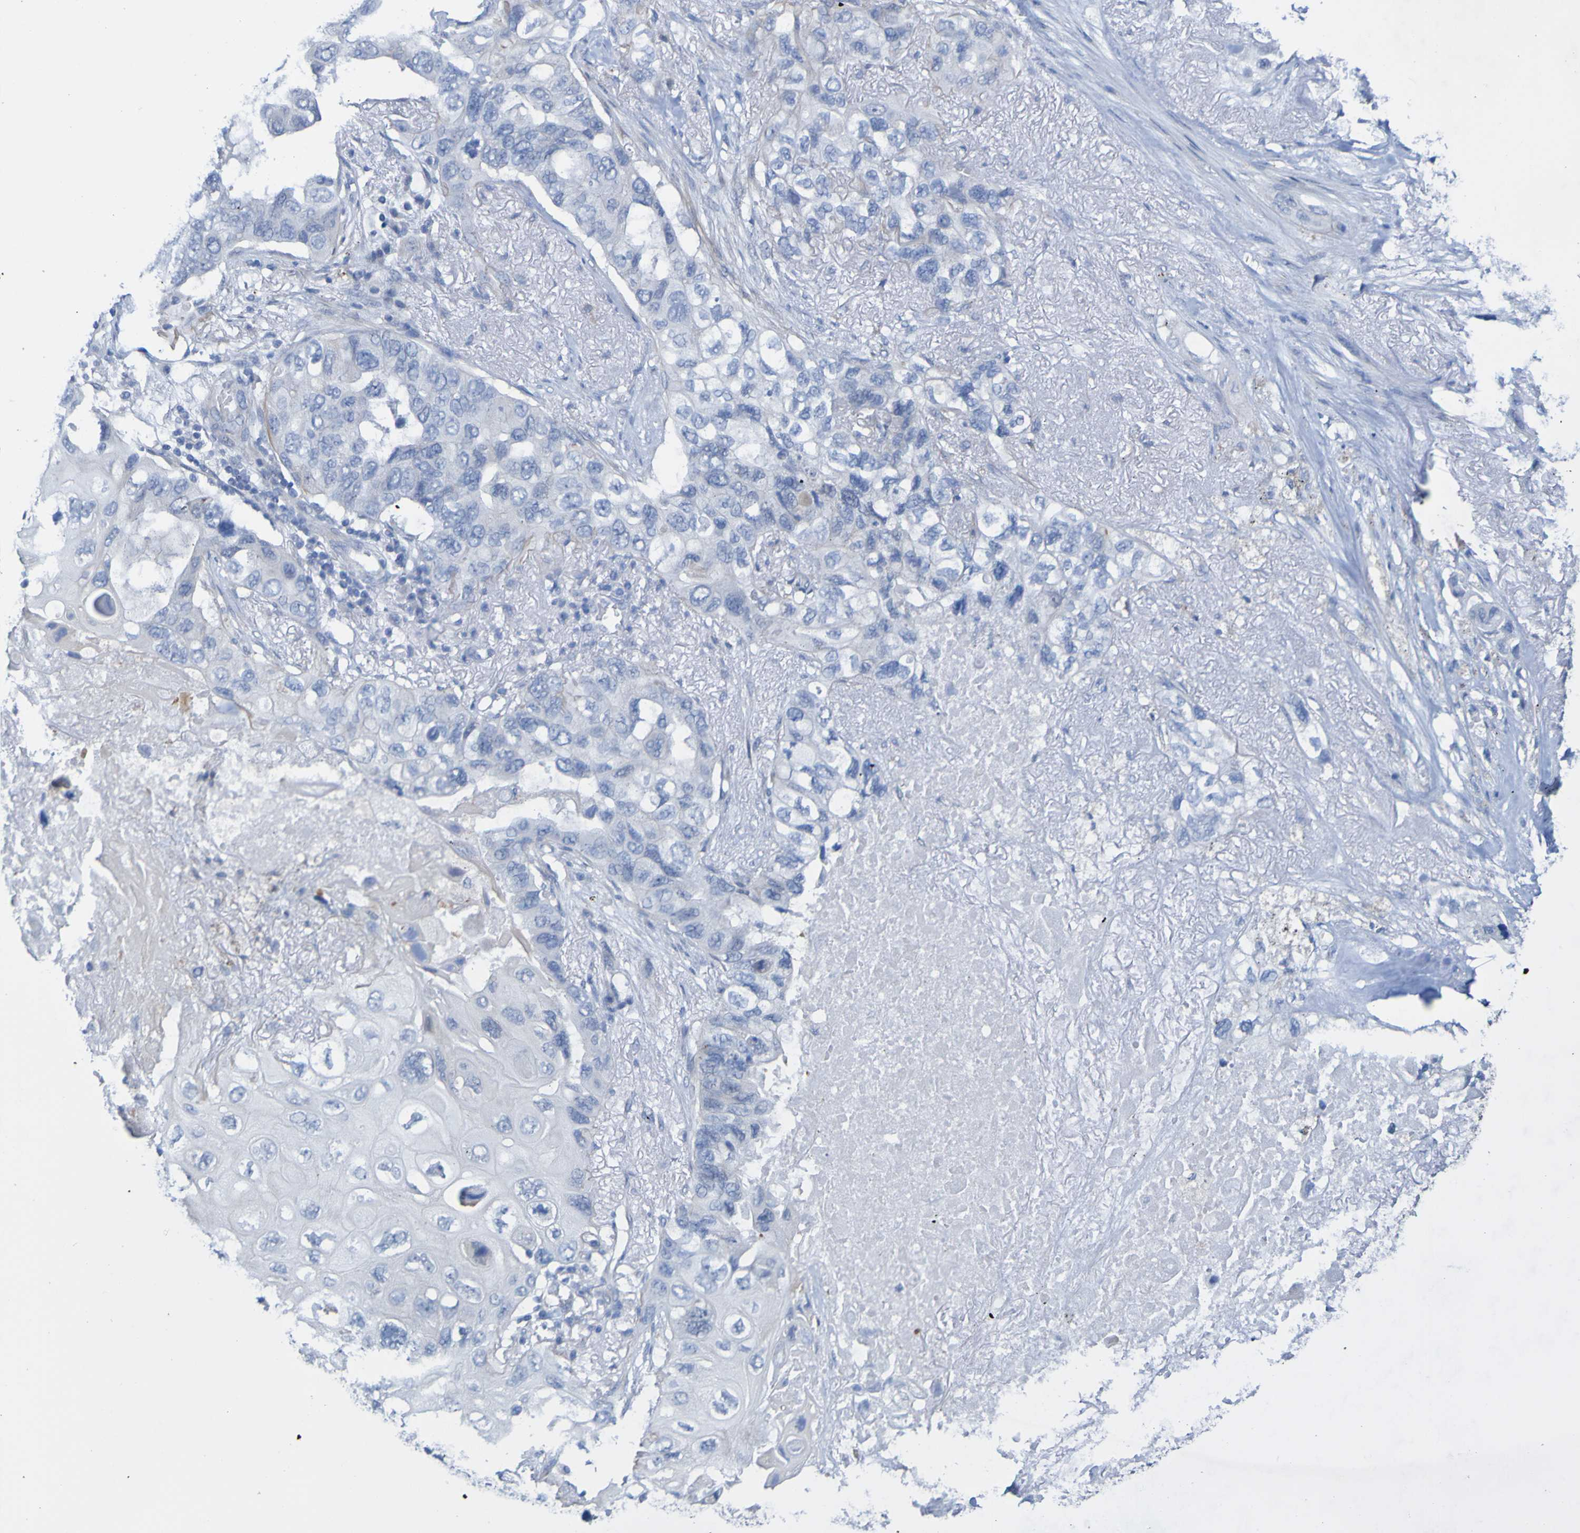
{"staining": {"intensity": "negative", "quantity": "none", "location": "none"}, "tissue": "lung cancer", "cell_type": "Tumor cells", "image_type": "cancer", "snomed": [{"axis": "morphology", "description": "Squamous cell carcinoma, NOS"}, {"axis": "topography", "description": "Lung"}], "caption": "An image of human lung cancer is negative for staining in tumor cells.", "gene": "ACMSD", "patient": {"sex": "female", "age": 73}}